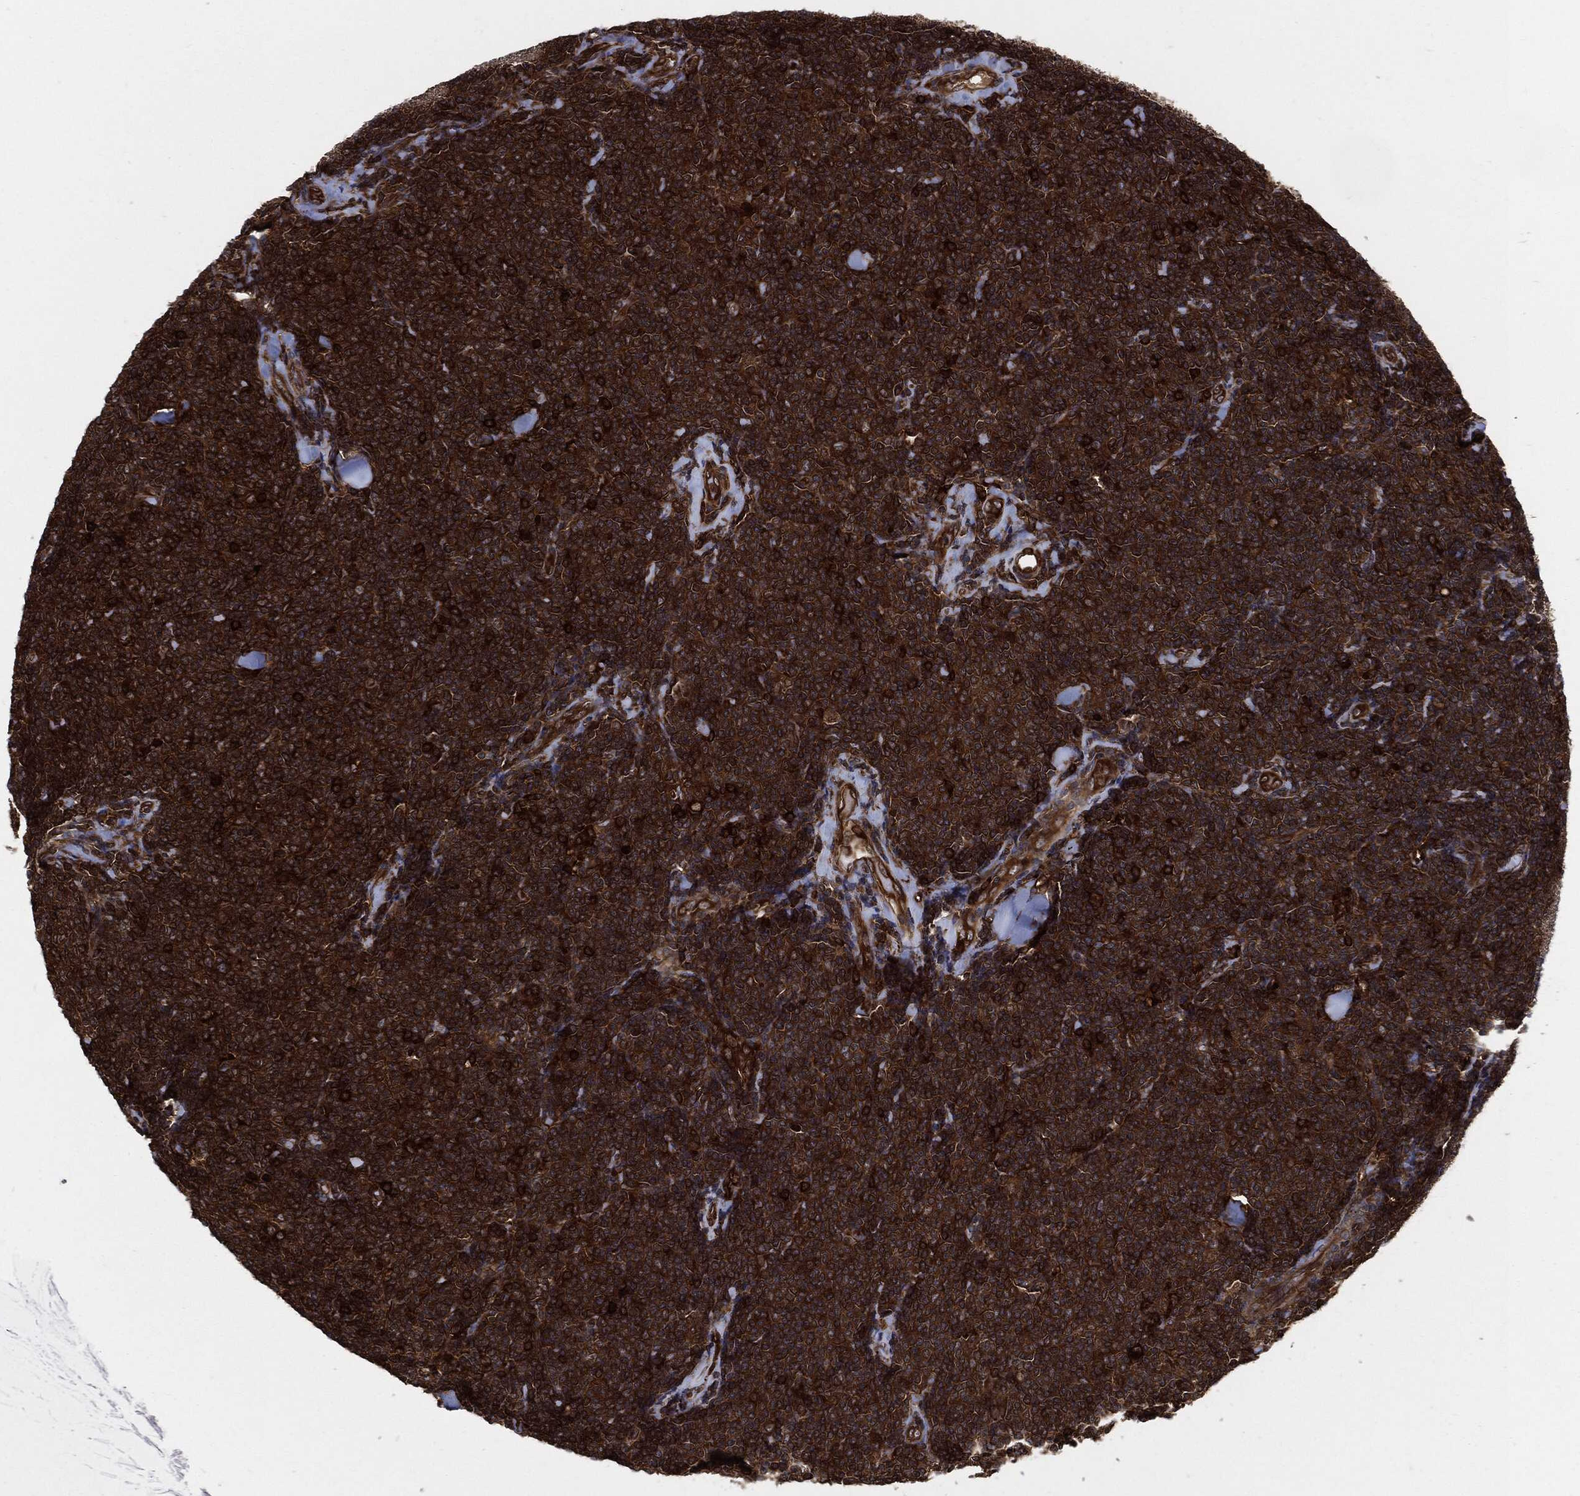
{"staining": {"intensity": "strong", "quantity": ">75%", "location": "cytoplasmic/membranous"}, "tissue": "lymphoma", "cell_type": "Tumor cells", "image_type": "cancer", "snomed": [{"axis": "morphology", "description": "Malignant lymphoma, non-Hodgkin's type, Low grade"}, {"axis": "topography", "description": "Lymph node"}], "caption": "A high amount of strong cytoplasmic/membranous expression is appreciated in approximately >75% of tumor cells in lymphoma tissue. (Stains: DAB in brown, nuclei in blue, Microscopy: brightfield microscopy at high magnification).", "gene": "XPNPEP1", "patient": {"sex": "female", "age": 56}}